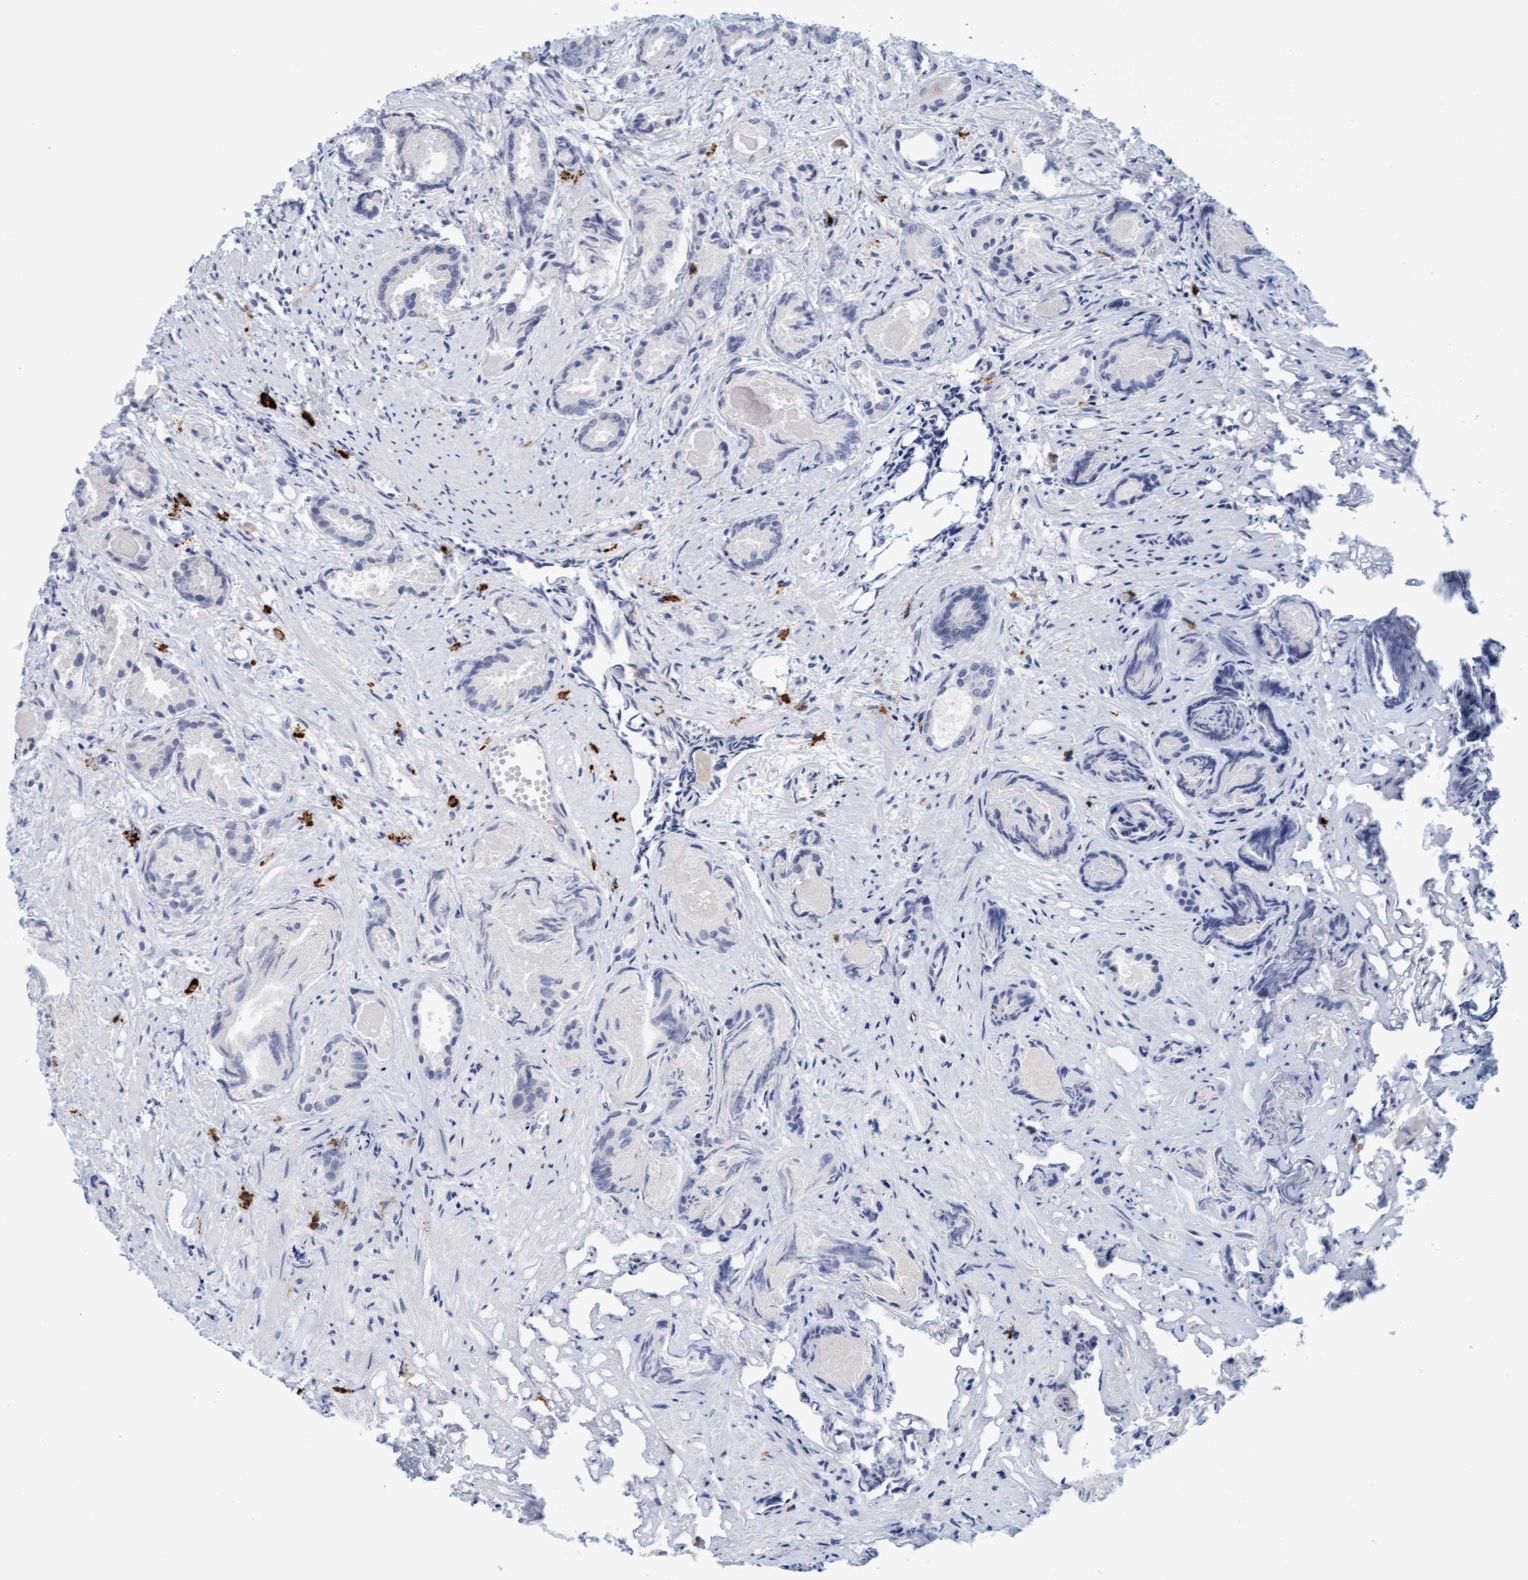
{"staining": {"intensity": "negative", "quantity": "none", "location": "none"}, "tissue": "prostate cancer", "cell_type": "Tumor cells", "image_type": "cancer", "snomed": [{"axis": "morphology", "description": "Adenocarcinoma, Low grade"}, {"axis": "topography", "description": "Prostate"}], "caption": "Tumor cells are negative for brown protein staining in low-grade adenocarcinoma (prostate).", "gene": "CPA3", "patient": {"sex": "male", "age": 72}}